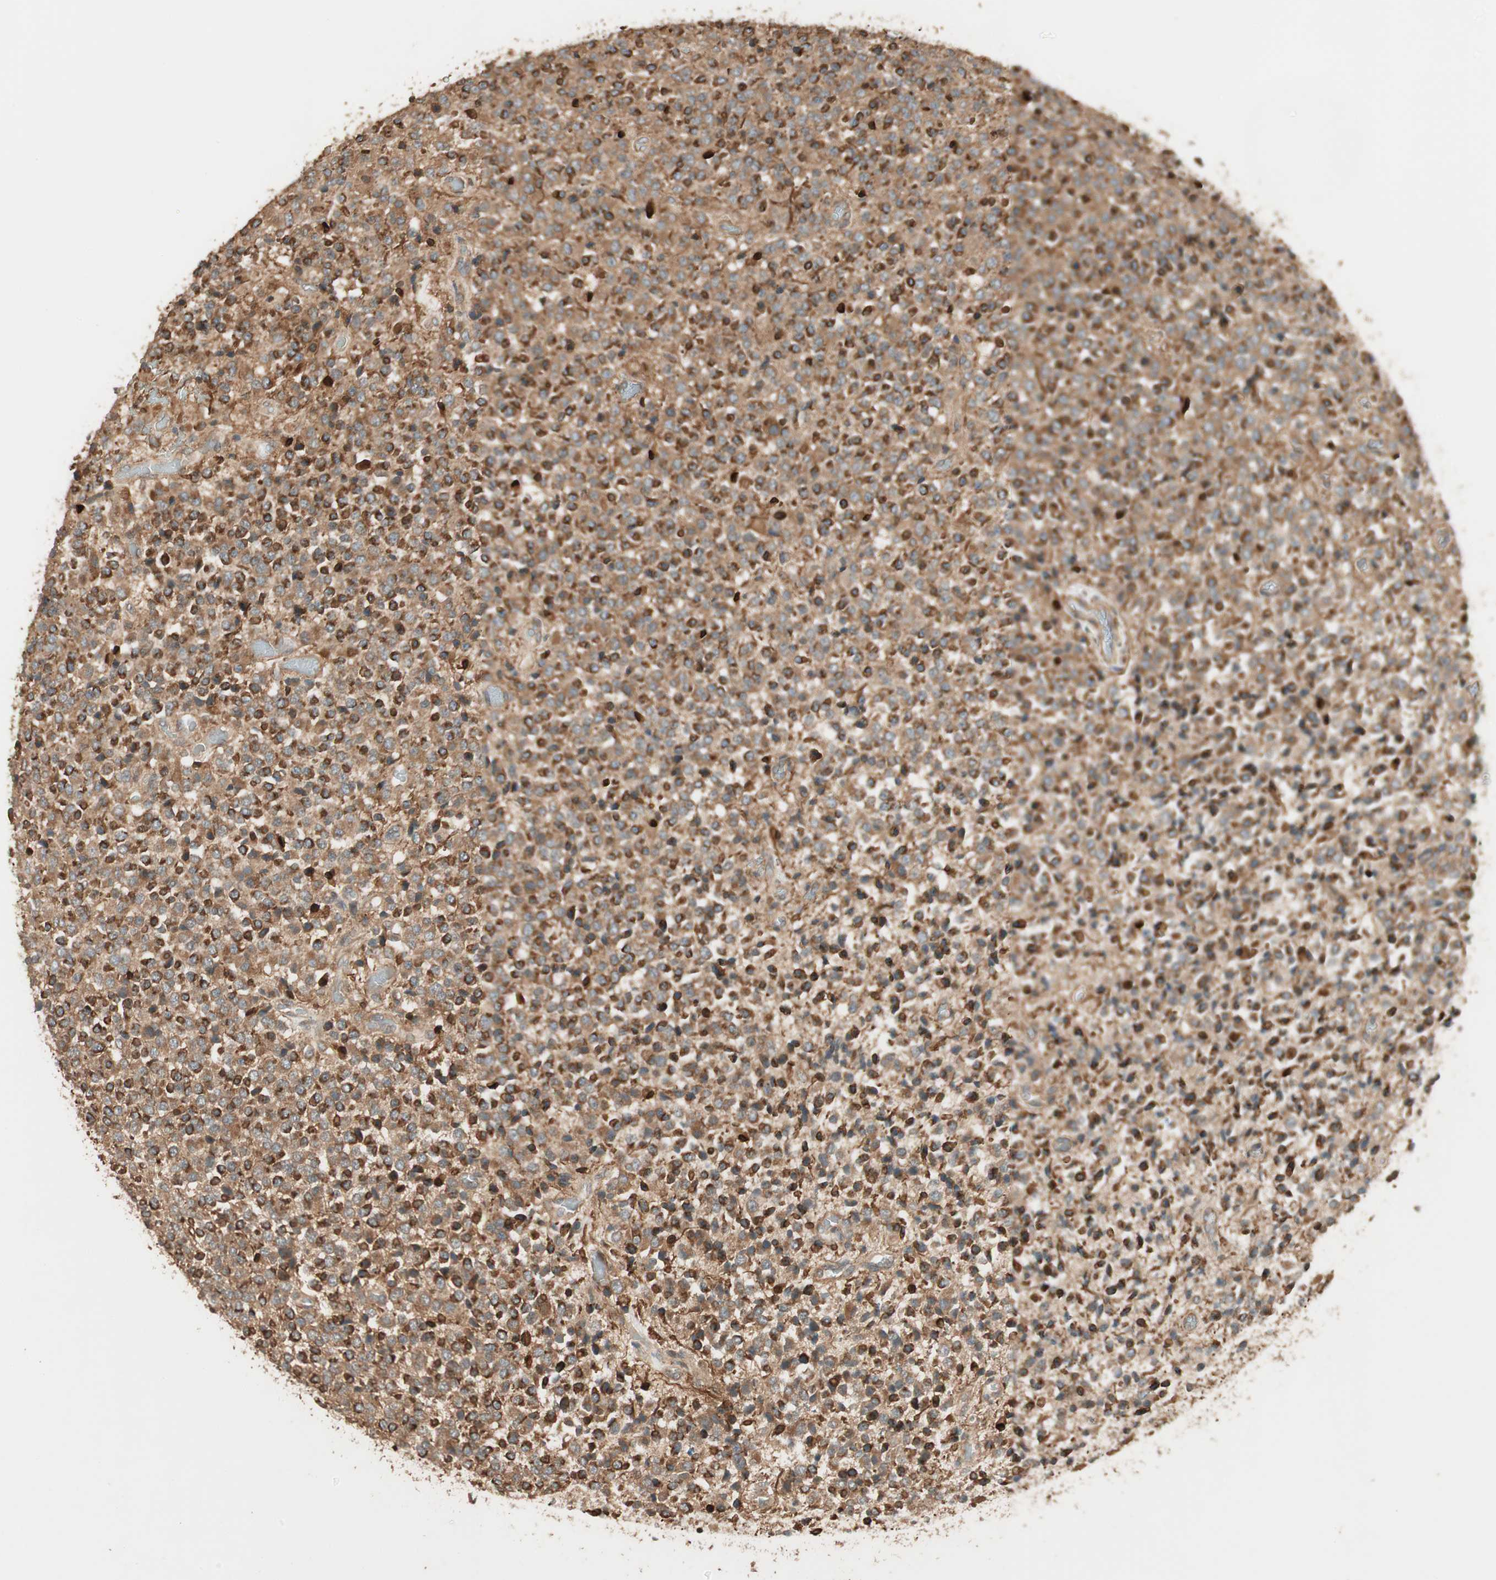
{"staining": {"intensity": "strong", "quantity": ">75%", "location": "cytoplasmic/membranous"}, "tissue": "glioma", "cell_type": "Tumor cells", "image_type": "cancer", "snomed": [{"axis": "morphology", "description": "Glioma, malignant, High grade"}, {"axis": "topography", "description": "pancreas cauda"}], "caption": "There is high levels of strong cytoplasmic/membranous positivity in tumor cells of glioma, as demonstrated by immunohistochemical staining (brown color).", "gene": "CNOT4", "patient": {"sex": "male", "age": 60}}